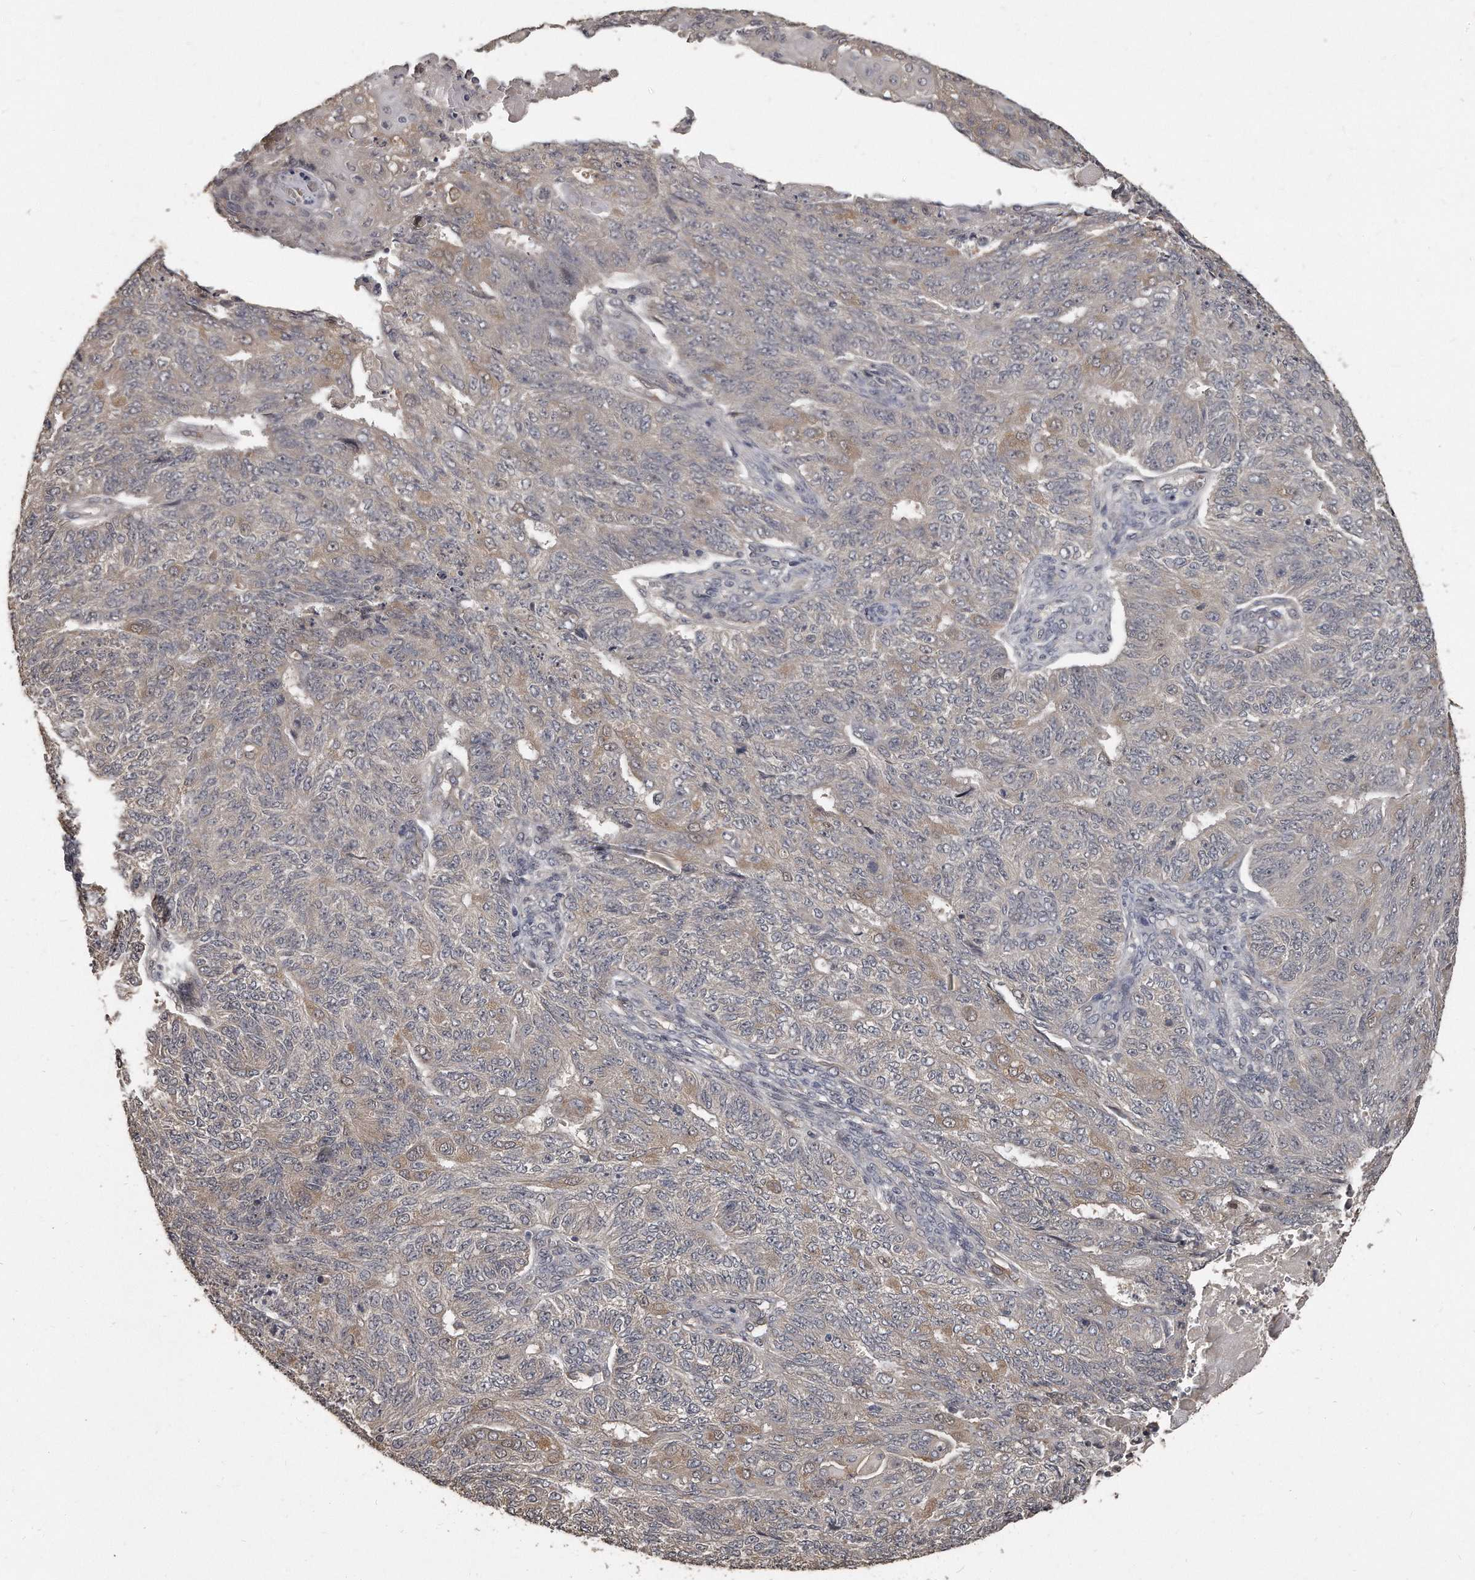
{"staining": {"intensity": "weak", "quantity": "<25%", "location": "cytoplasmic/membranous"}, "tissue": "endometrial cancer", "cell_type": "Tumor cells", "image_type": "cancer", "snomed": [{"axis": "morphology", "description": "Adenocarcinoma, NOS"}, {"axis": "topography", "description": "Endometrium"}], "caption": "Tumor cells are negative for protein expression in human endometrial cancer.", "gene": "GRB10", "patient": {"sex": "female", "age": 32}}